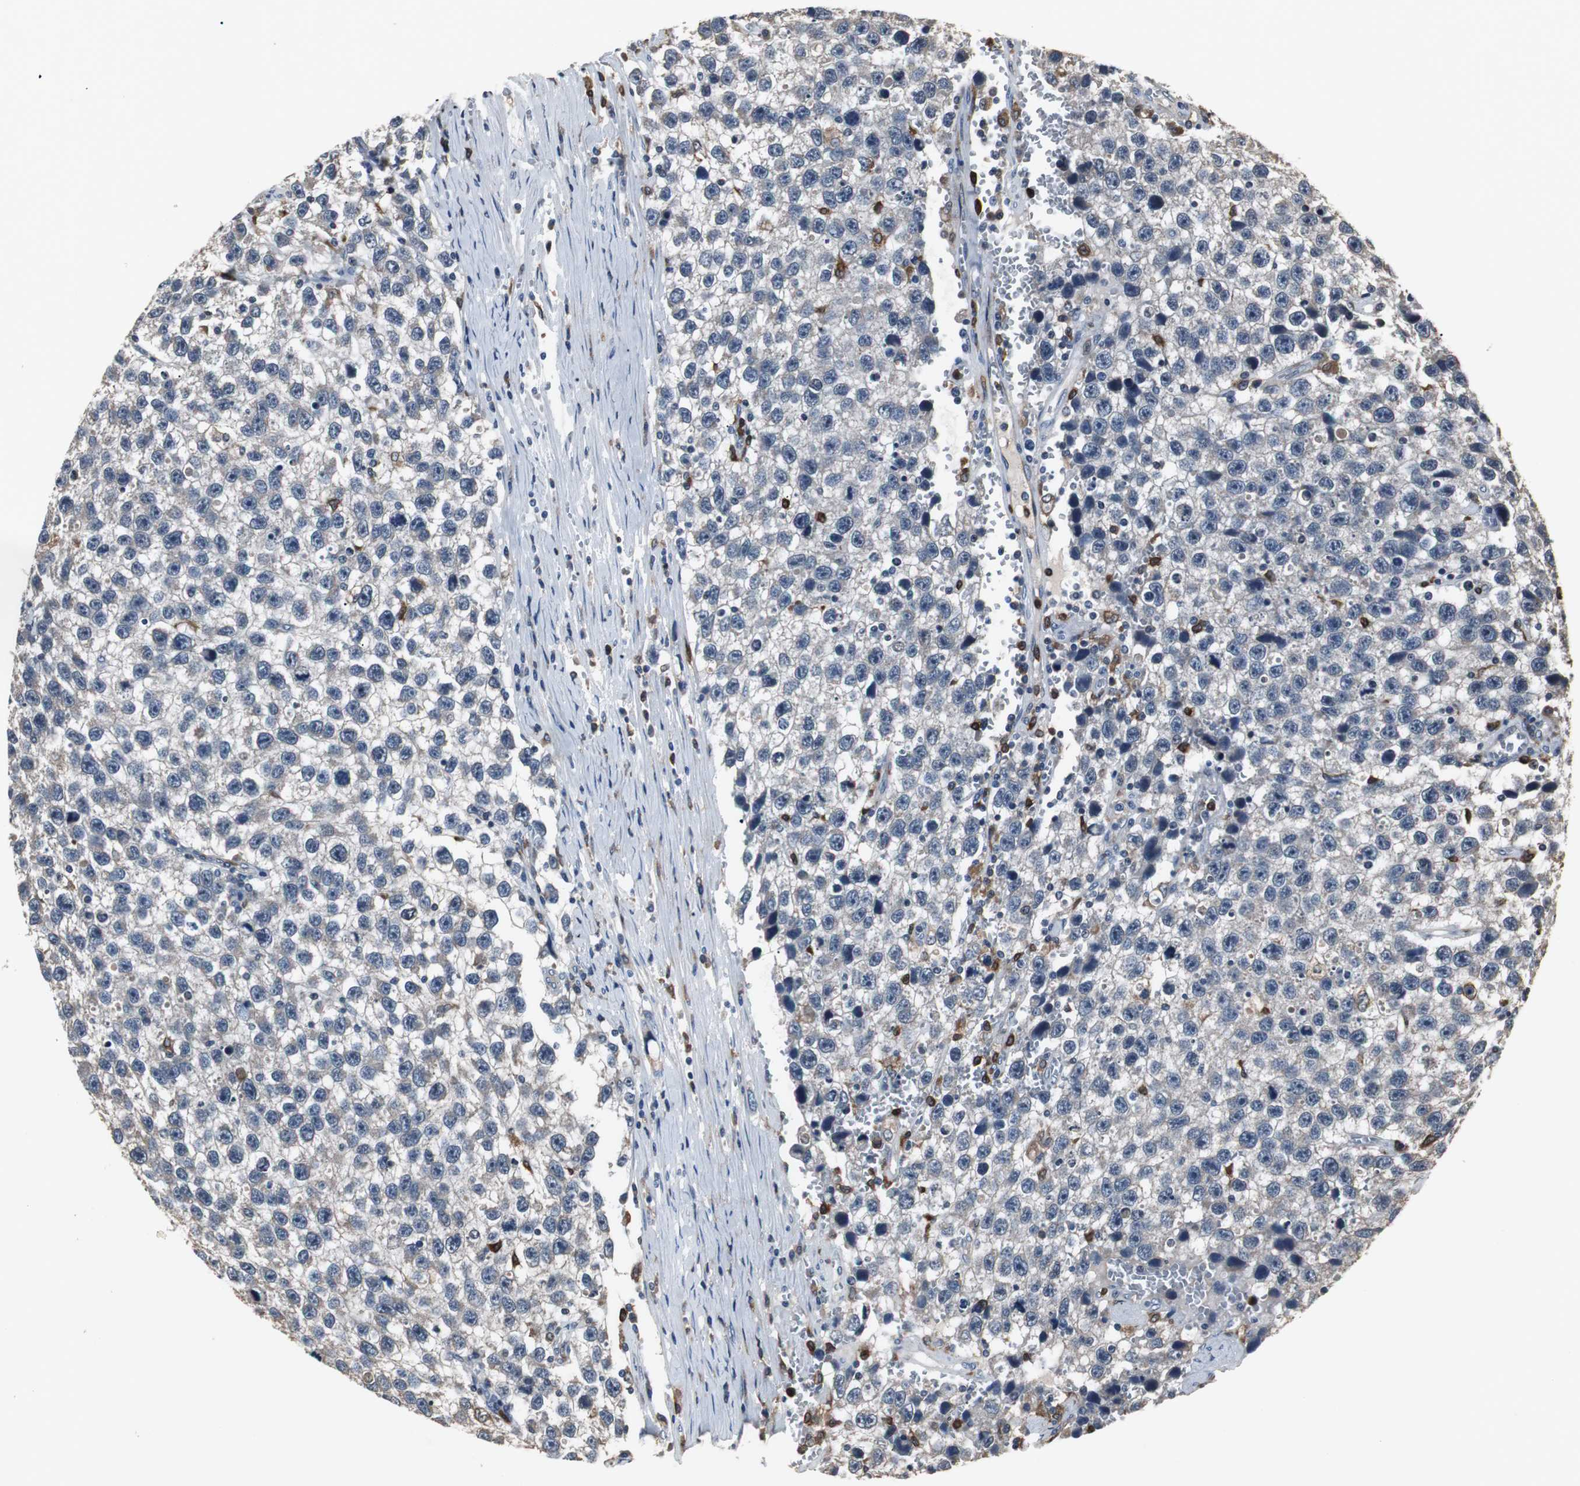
{"staining": {"intensity": "negative", "quantity": "none", "location": "none"}, "tissue": "testis cancer", "cell_type": "Tumor cells", "image_type": "cancer", "snomed": [{"axis": "morphology", "description": "Seminoma, NOS"}, {"axis": "topography", "description": "Testis"}], "caption": "This is an IHC micrograph of human testis cancer. There is no staining in tumor cells.", "gene": "NCF2", "patient": {"sex": "male", "age": 33}}